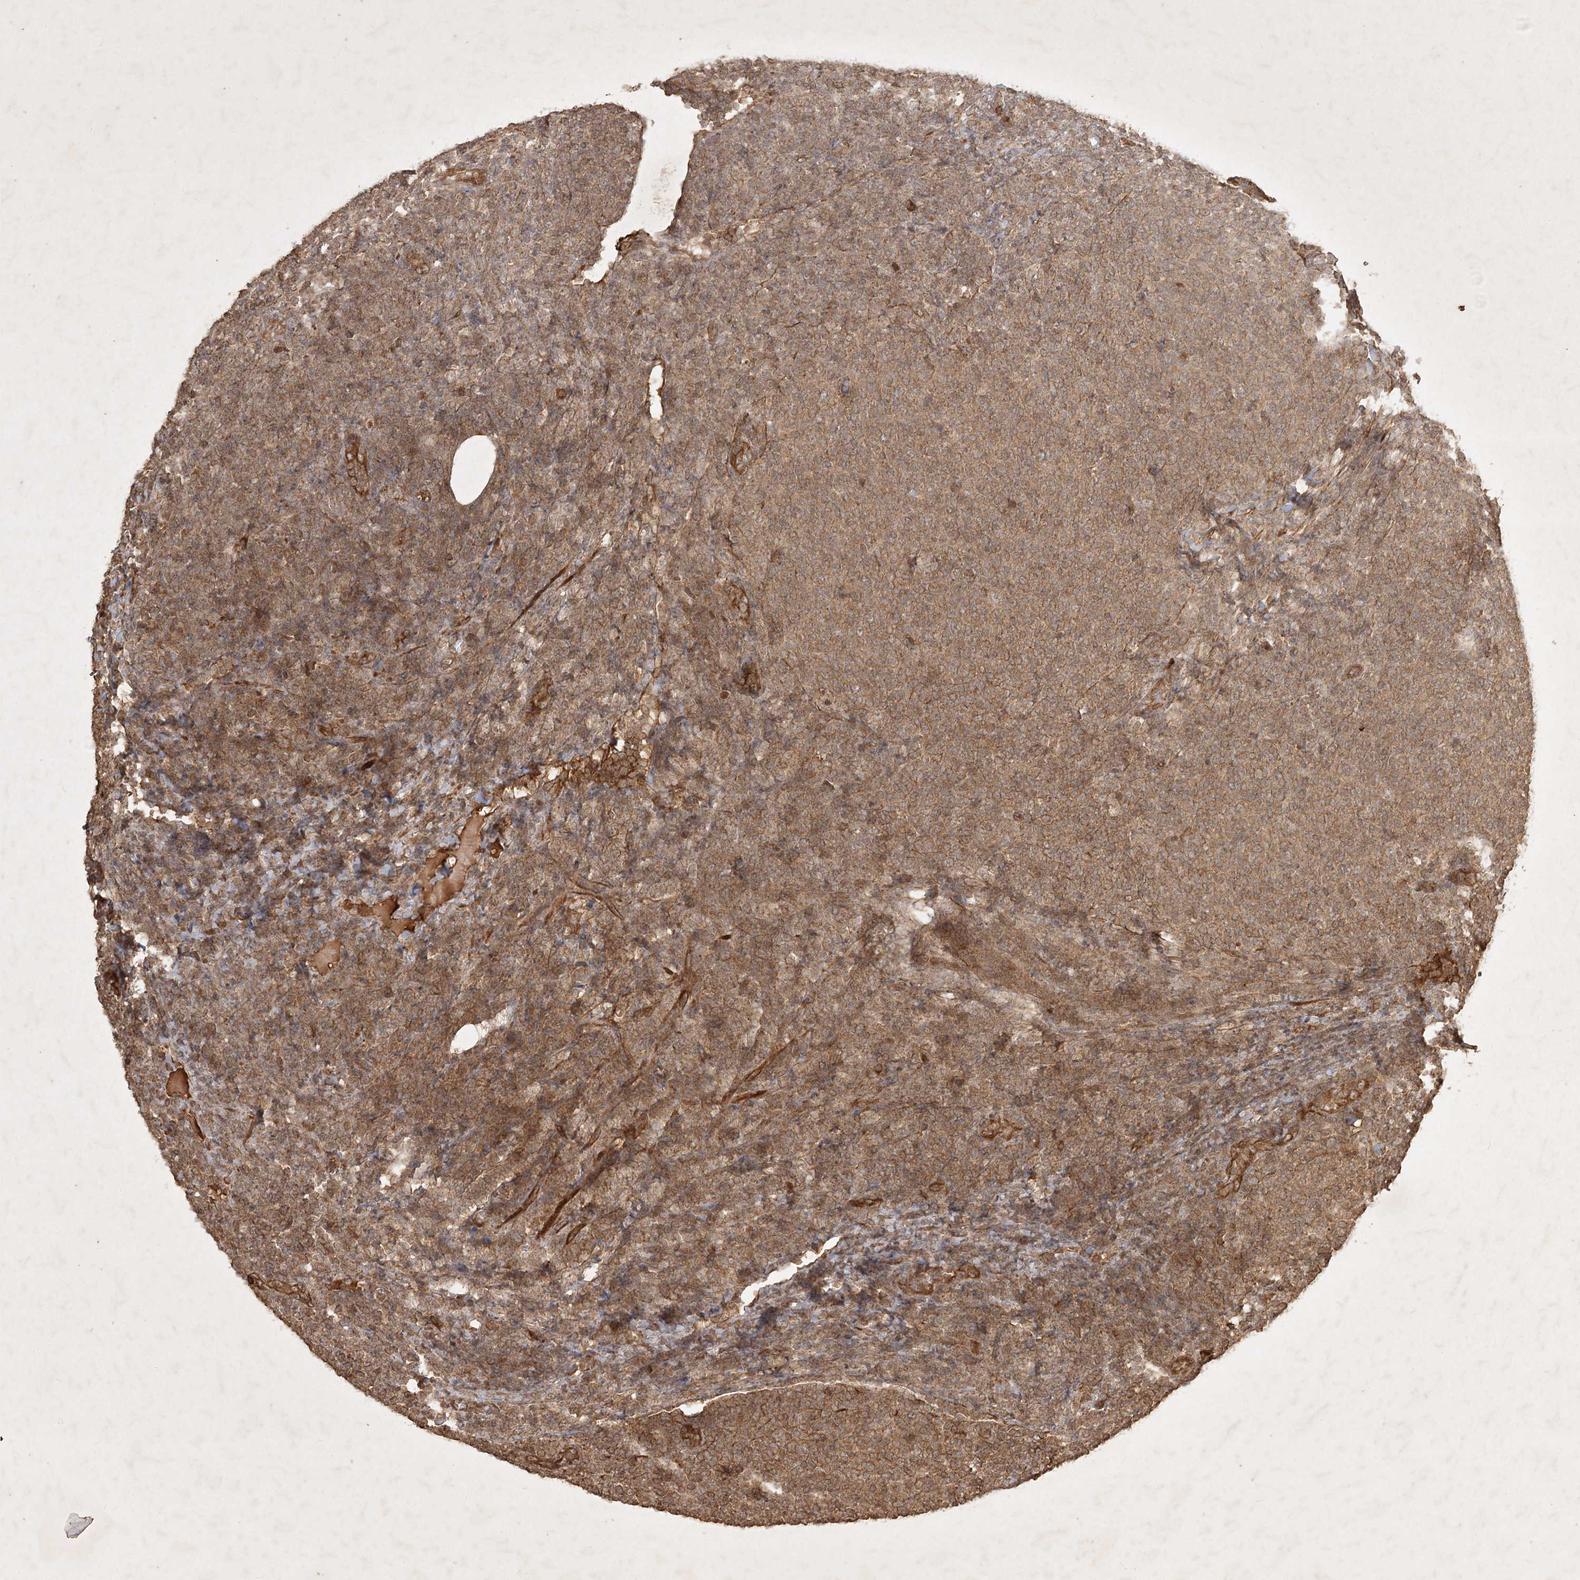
{"staining": {"intensity": "moderate", "quantity": ">75%", "location": "cytoplasmic/membranous"}, "tissue": "lymphoma", "cell_type": "Tumor cells", "image_type": "cancer", "snomed": [{"axis": "morphology", "description": "Malignant lymphoma, non-Hodgkin's type, Low grade"}, {"axis": "topography", "description": "Lymph node"}], "caption": "DAB immunohistochemical staining of low-grade malignant lymphoma, non-Hodgkin's type demonstrates moderate cytoplasmic/membranous protein expression in about >75% of tumor cells.", "gene": "ARL13A", "patient": {"sex": "male", "age": 66}}